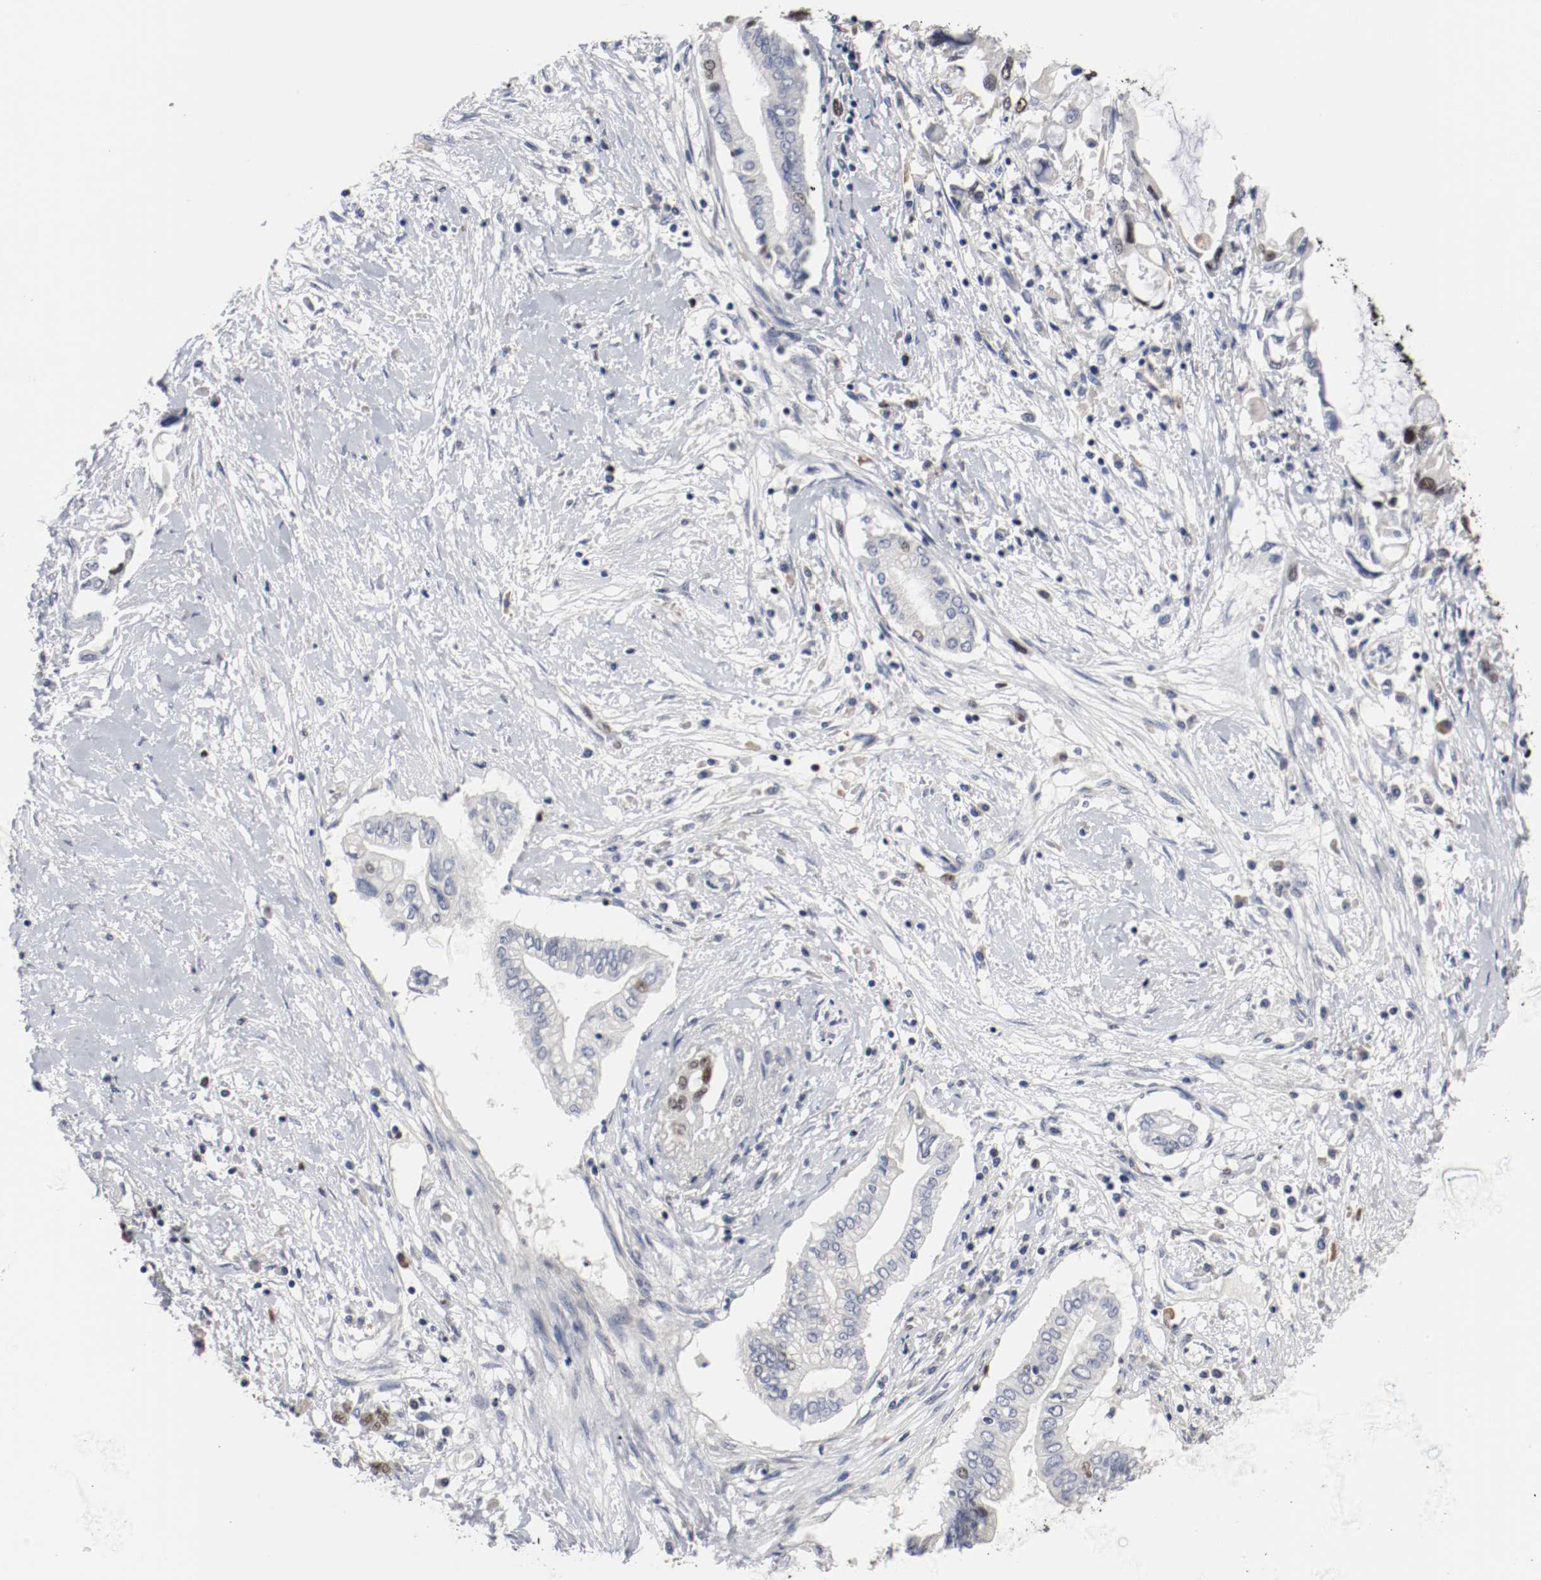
{"staining": {"intensity": "moderate", "quantity": "<25%", "location": "nuclear"}, "tissue": "pancreatic cancer", "cell_type": "Tumor cells", "image_type": "cancer", "snomed": [{"axis": "morphology", "description": "Adenocarcinoma, NOS"}, {"axis": "topography", "description": "Pancreas"}], "caption": "Immunohistochemistry (IHC) staining of pancreatic adenocarcinoma, which demonstrates low levels of moderate nuclear positivity in about <25% of tumor cells indicating moderate nuclear protein positivity. The staining was performed using DAB (3,3'-diaminobenzidine) (brown) for protein detection and nuclei were counterstained in hematoxylin (blue).", "gene": "MCM6", "patient": {"sex": "female", "age": 57}}